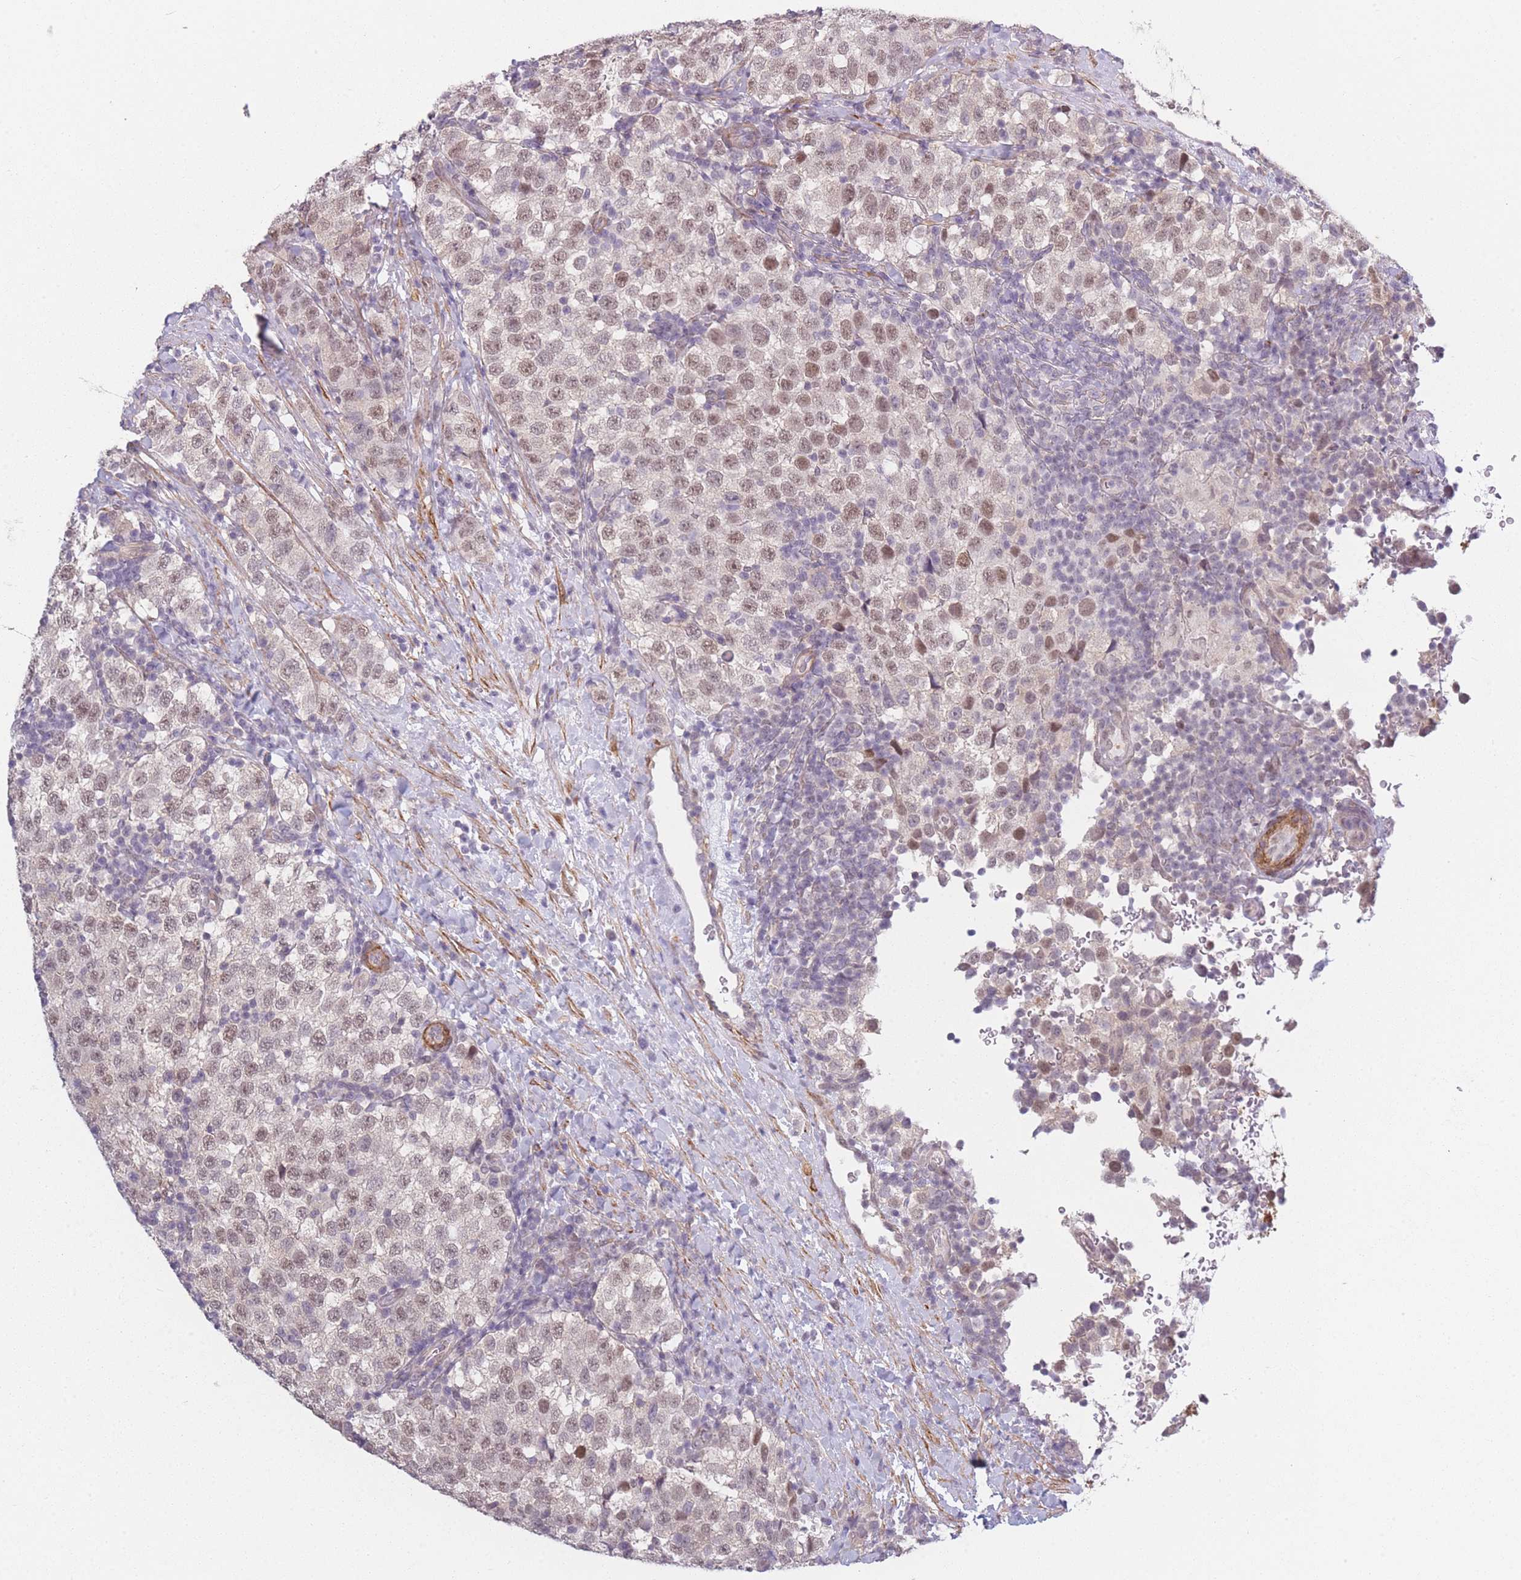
{"staining": {"intensity": "moderate", "quantity": ">75%", "location": "nuclear"}, "tissue": "testis cancer", "cell_type": "Tumor cells", "image_type": "cancer", "snomed": [{"axis": "morphology", "description": "Seminoma, NOS"}, {"axis": "topography", "description": "Testis"}], "caption": "Immunohistochemical staining of human testis cancer displays medium levels of moderate nuclear expression in approximately >75% of tumor cells.", "gene": "SIN3B", "patient": {"sex": "male", "age": 34}}